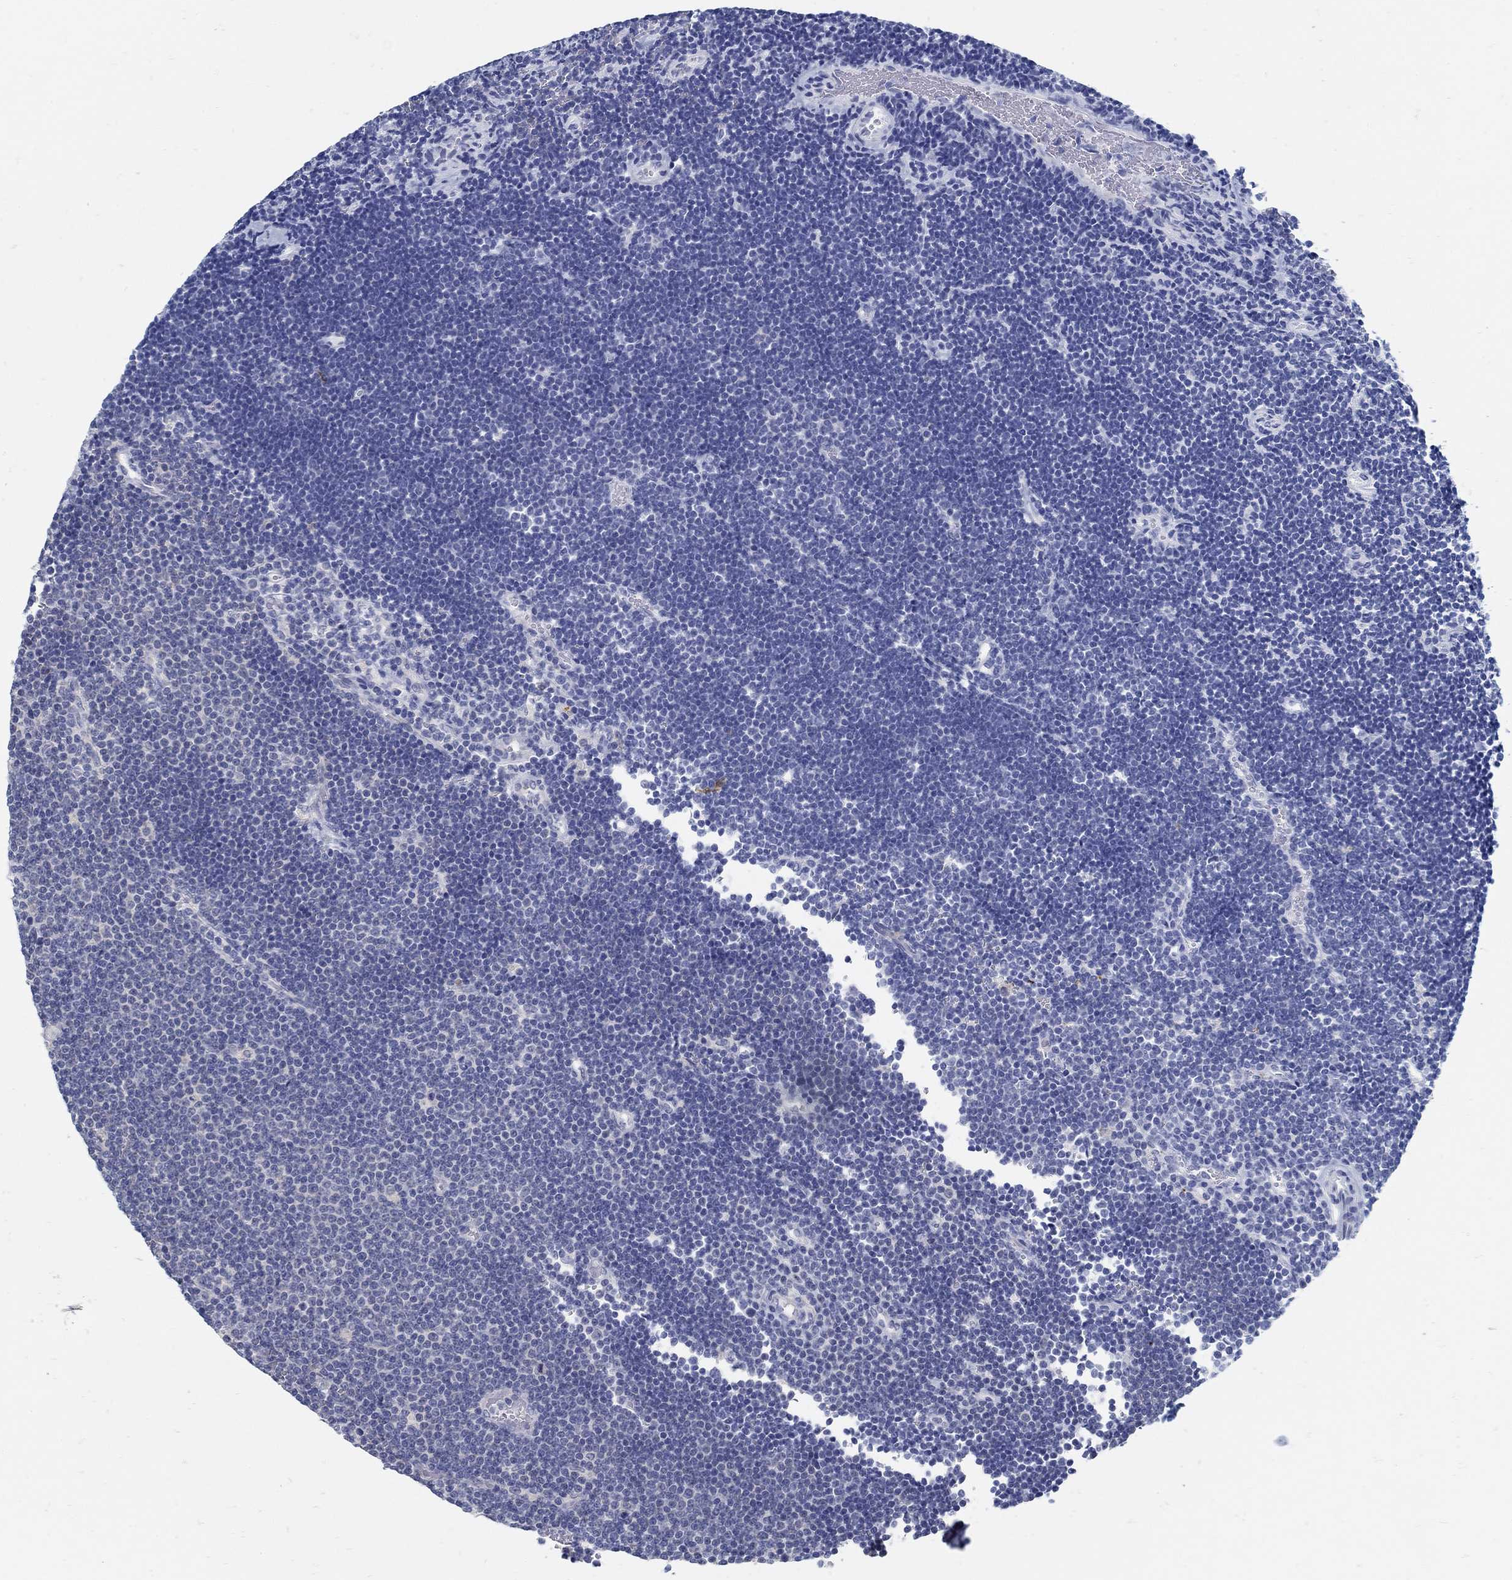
{"staining": {"intensity": "negative", "quantity": "none", "location": "none"}, "tissue": "lymphoma", "cell_type": "Tumor cells", "image_type": "cancer", "snomed": [{"axis": "morphology", "description": "Malignant lymphoma, non-Hodgkin's type, Low grade"}, {"axis": "topography", "description": "Brain"}], "caption": "An IHC image of low-grade malignant lymphoma, non-Hodgkin's type is shown. There is no staining in tumor cells of low-grade malignant lymphoma, non-Hodgkin's type. (Immunohistochemistry, brightfield microscopy, high magnification).", "gene": "ZFAND4", "patient": {"sex": "female", "age": 66}}